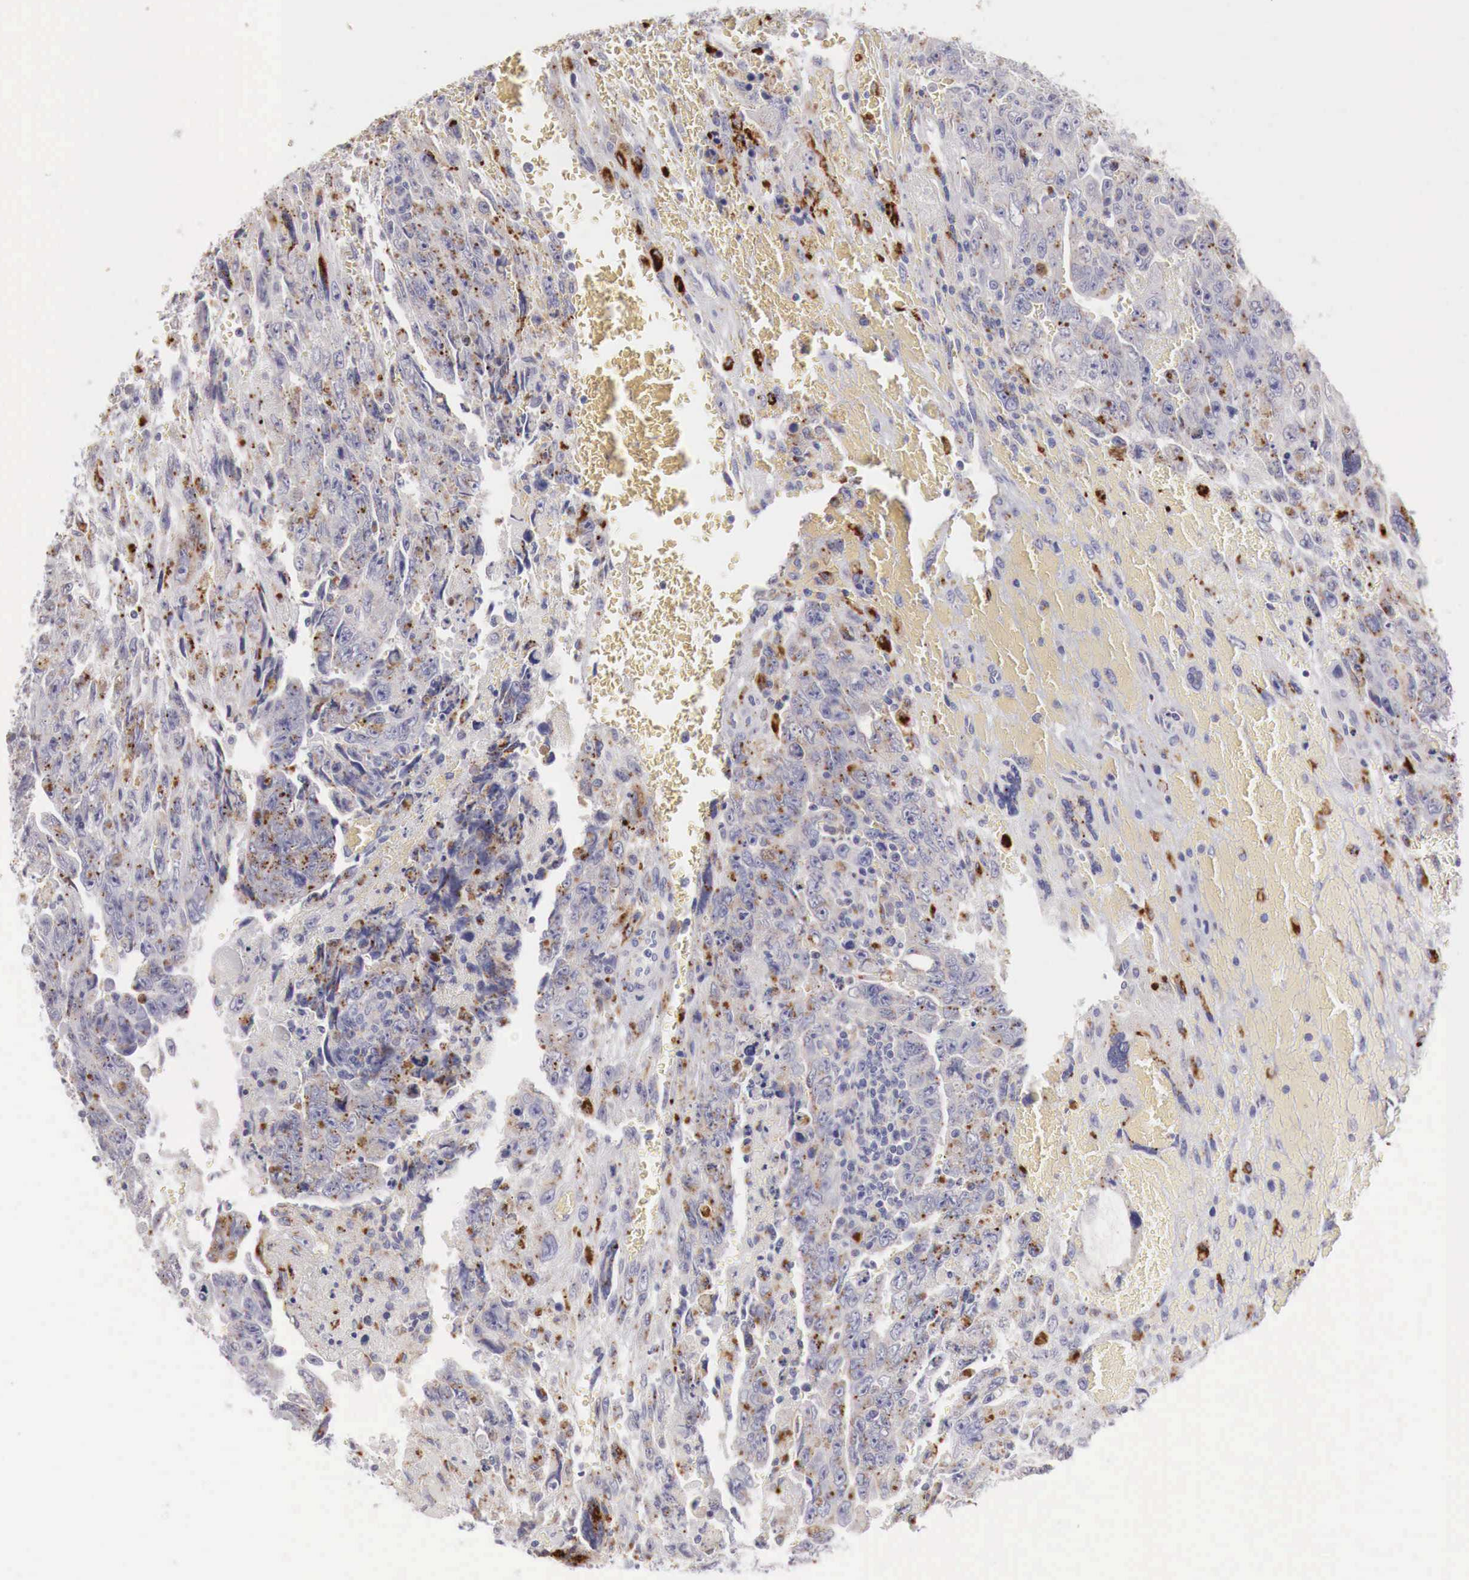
{"staining": {"intensity": "moderate", "quantity": "25%-75%", "location": "cytoplasmic/membranous"}, "tissue": "testis cancer", "cell_type": "Tumor cells", "image_type": "cancer", "snomed": [{"axis": "morphology", "description": "Carcinoma, Embryonal, NOS"}, {"axis": "topography", "description": "Testis"}], "caption": "A high-resolution micrograph shows immunohistochemistry staining of testis cancer (embryonal carcinoma), which displays moderate cytoplasmic/membranous staining in about 25%-75% of tumor cells.", "gene": "GLA", "patient": {"sex": "male", "age": 28}}